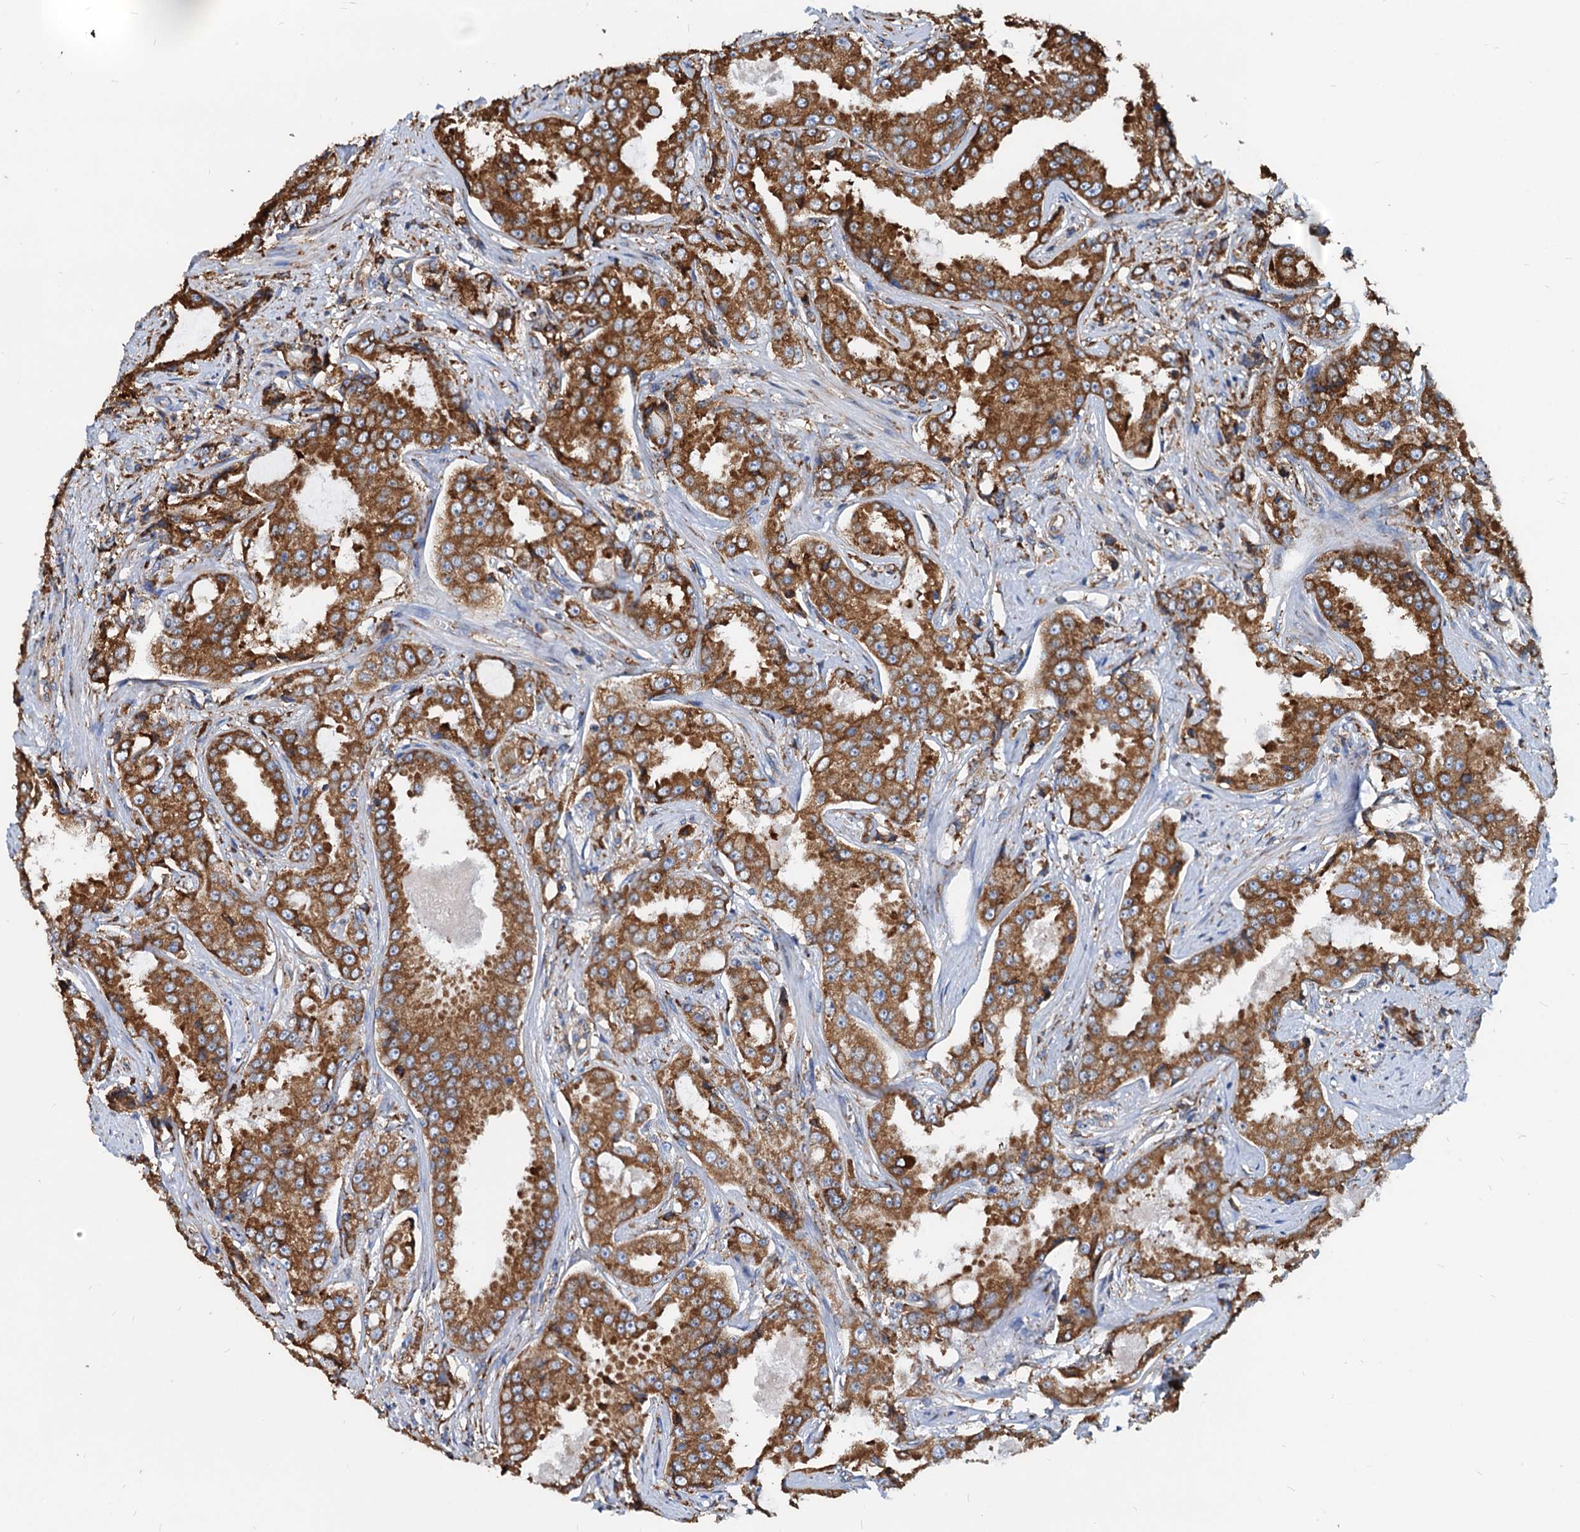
{"staining": {"intensity": "moderate", "quantity": ">75%", "location": "cytoplasmic/membranous"}, "tissue": "prostate cancer", "cell_type": "Tumor cells", "image_type": "cancer", "snomed": [{"axis": "morphology", "description": "Adenocarcinoma, High grade"}, {"axis": "topography", "description": "Prostate"}], "caption": "The immunohistochemical stain shows moderate cytoplasmic/membranous expression in tumor cells of high-grade adenocarcinoma (prostate) tissue. Nuclei are stained in blue.", "gene": "HSPA5", "patient": {"sex": "male", "age": 73}}